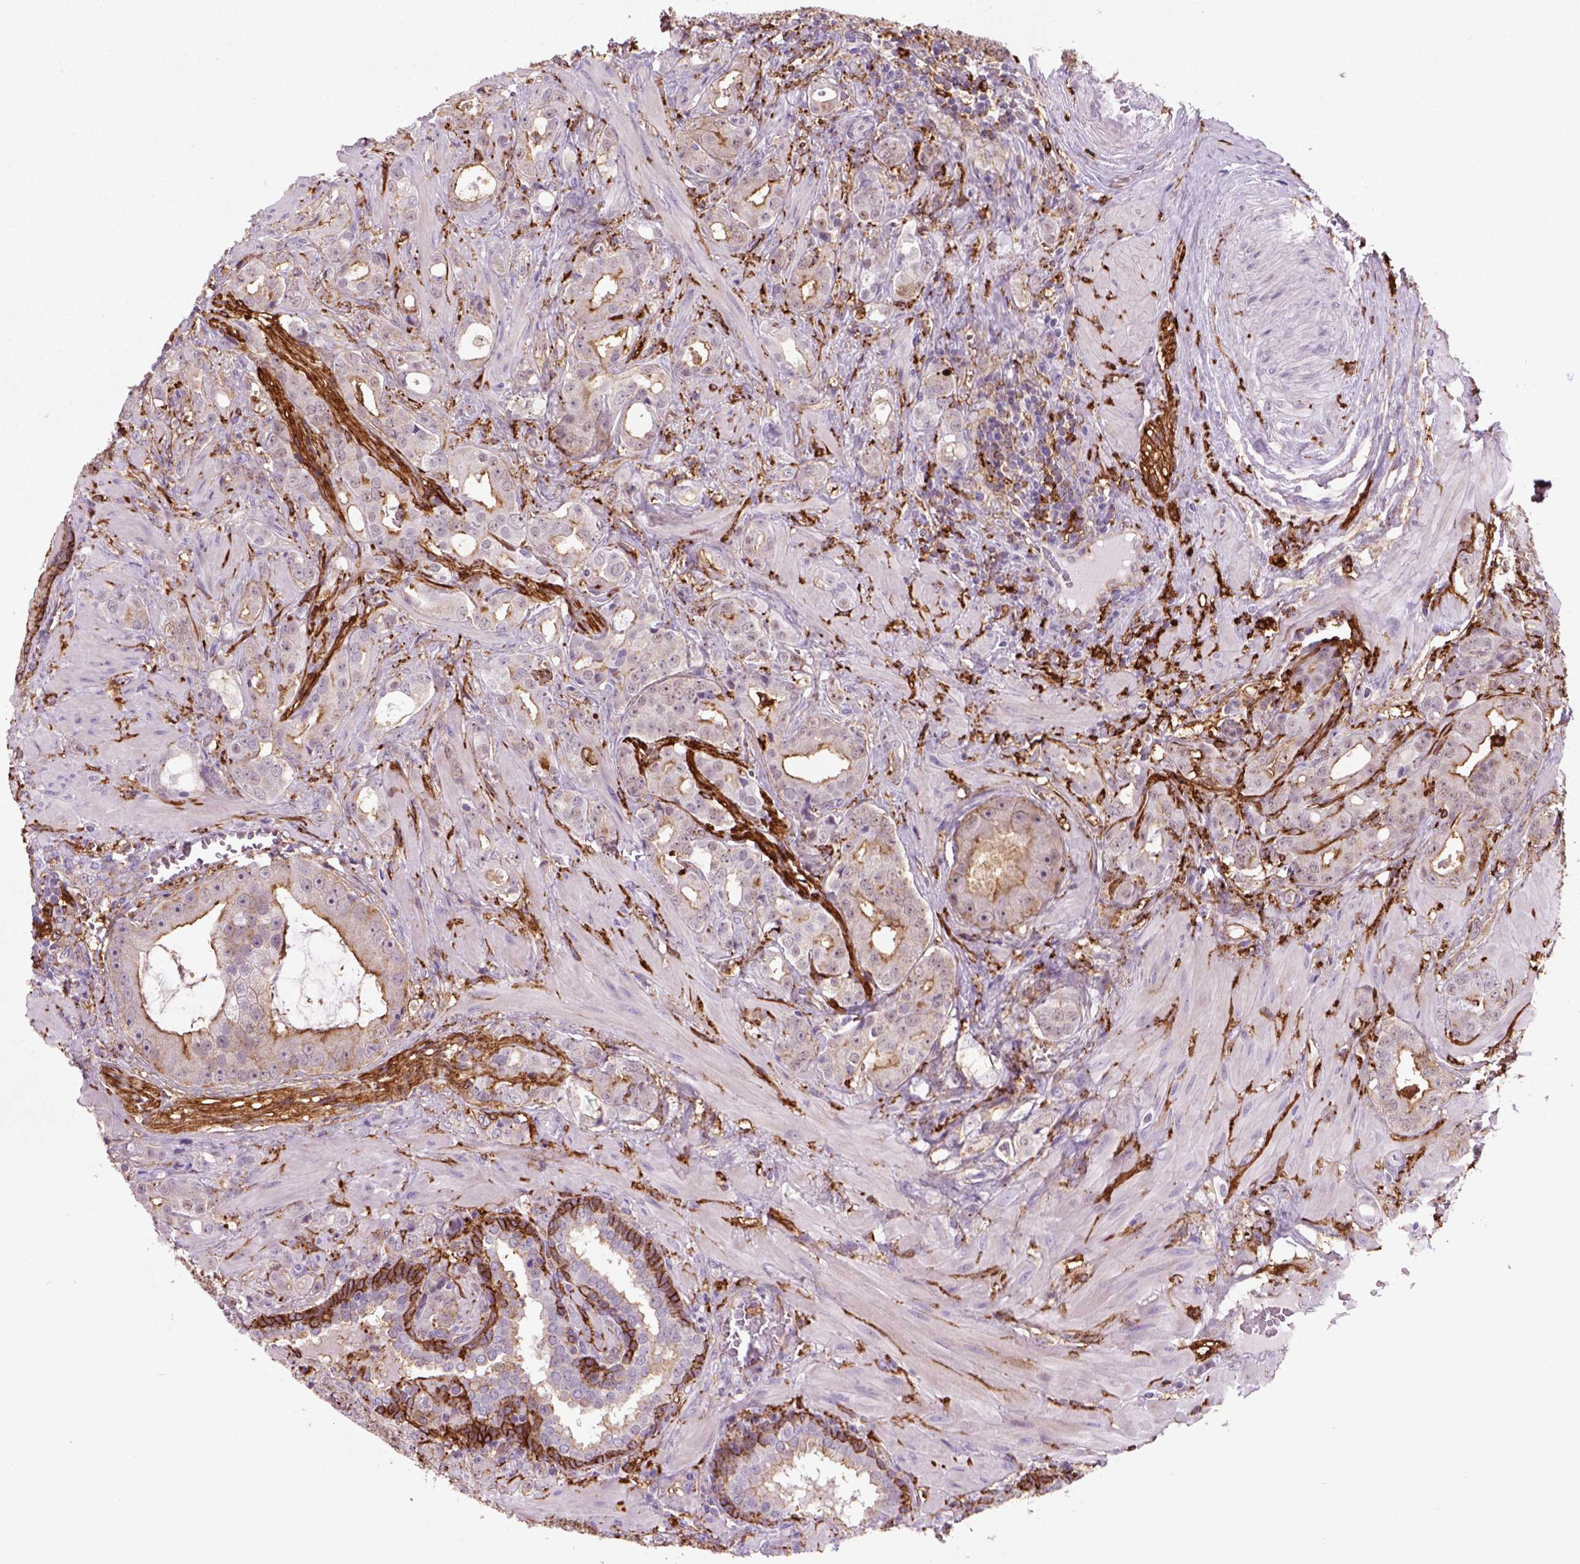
{"staining": {"intensity": "weak", "quantity": "25%-75%", "location": "cytoplasmic/membranous"}, "tissue": "prostate cancer", "cell_type": "Tumor cells", "image_type": "cancer", "snomed": [{"axis": "morphology", "description": "Adenocarcinoma, NOS"}, {"axis": "topography", "description": "Prostate"}], "caption": "A brown stain shows weak cytoplasmic/membranous positivity of a protein in prostate cancer tumor cells. (IHC, brightfield microscopy, high magnification).", "gene": "MARCKS", "patient": {"sex": "male", "age": 57}}